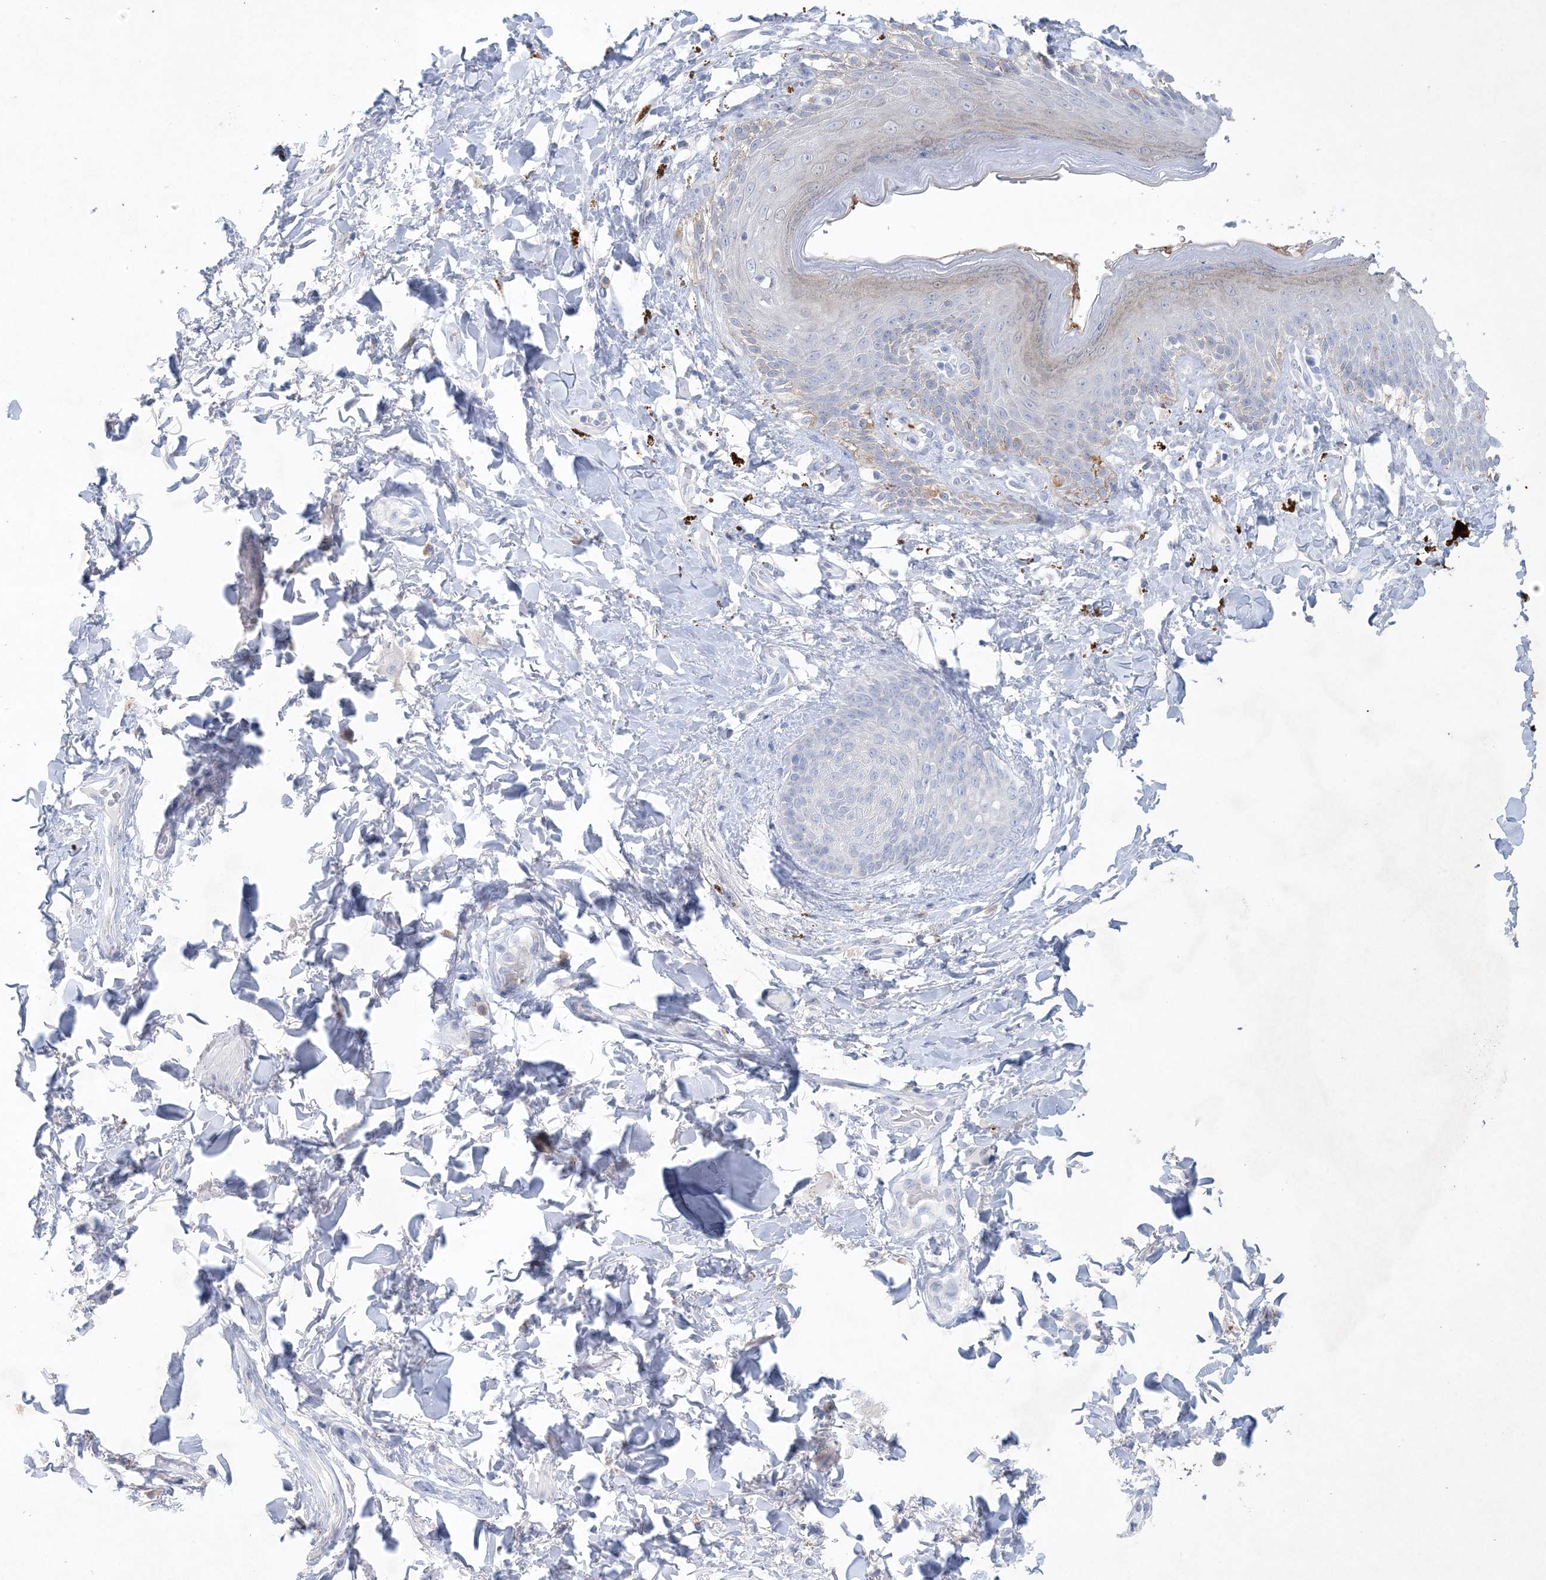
{"staining": {"intensity": "moderate", "quantity": "<25%", "location": "cytoplasmic/membranous"}, "tissue": "skin", "cell_type": "Epidermal cells", "image_type": "normal", "snomed": [{"axis": "morphology", "description": "Normal tissue, NOS"}, {"axis": "topography", "description": "Anal"}], "caption": "DAB immunohistochemical staining of normal skin displays moderate cytoplasmic/membranous protein expression in about <25% of epidermal cells. Ihc stains the protein in brown and the nuclei are stained blue.", "gene": "GABRG1", "patient": {"sex": "female", "age": 78}}